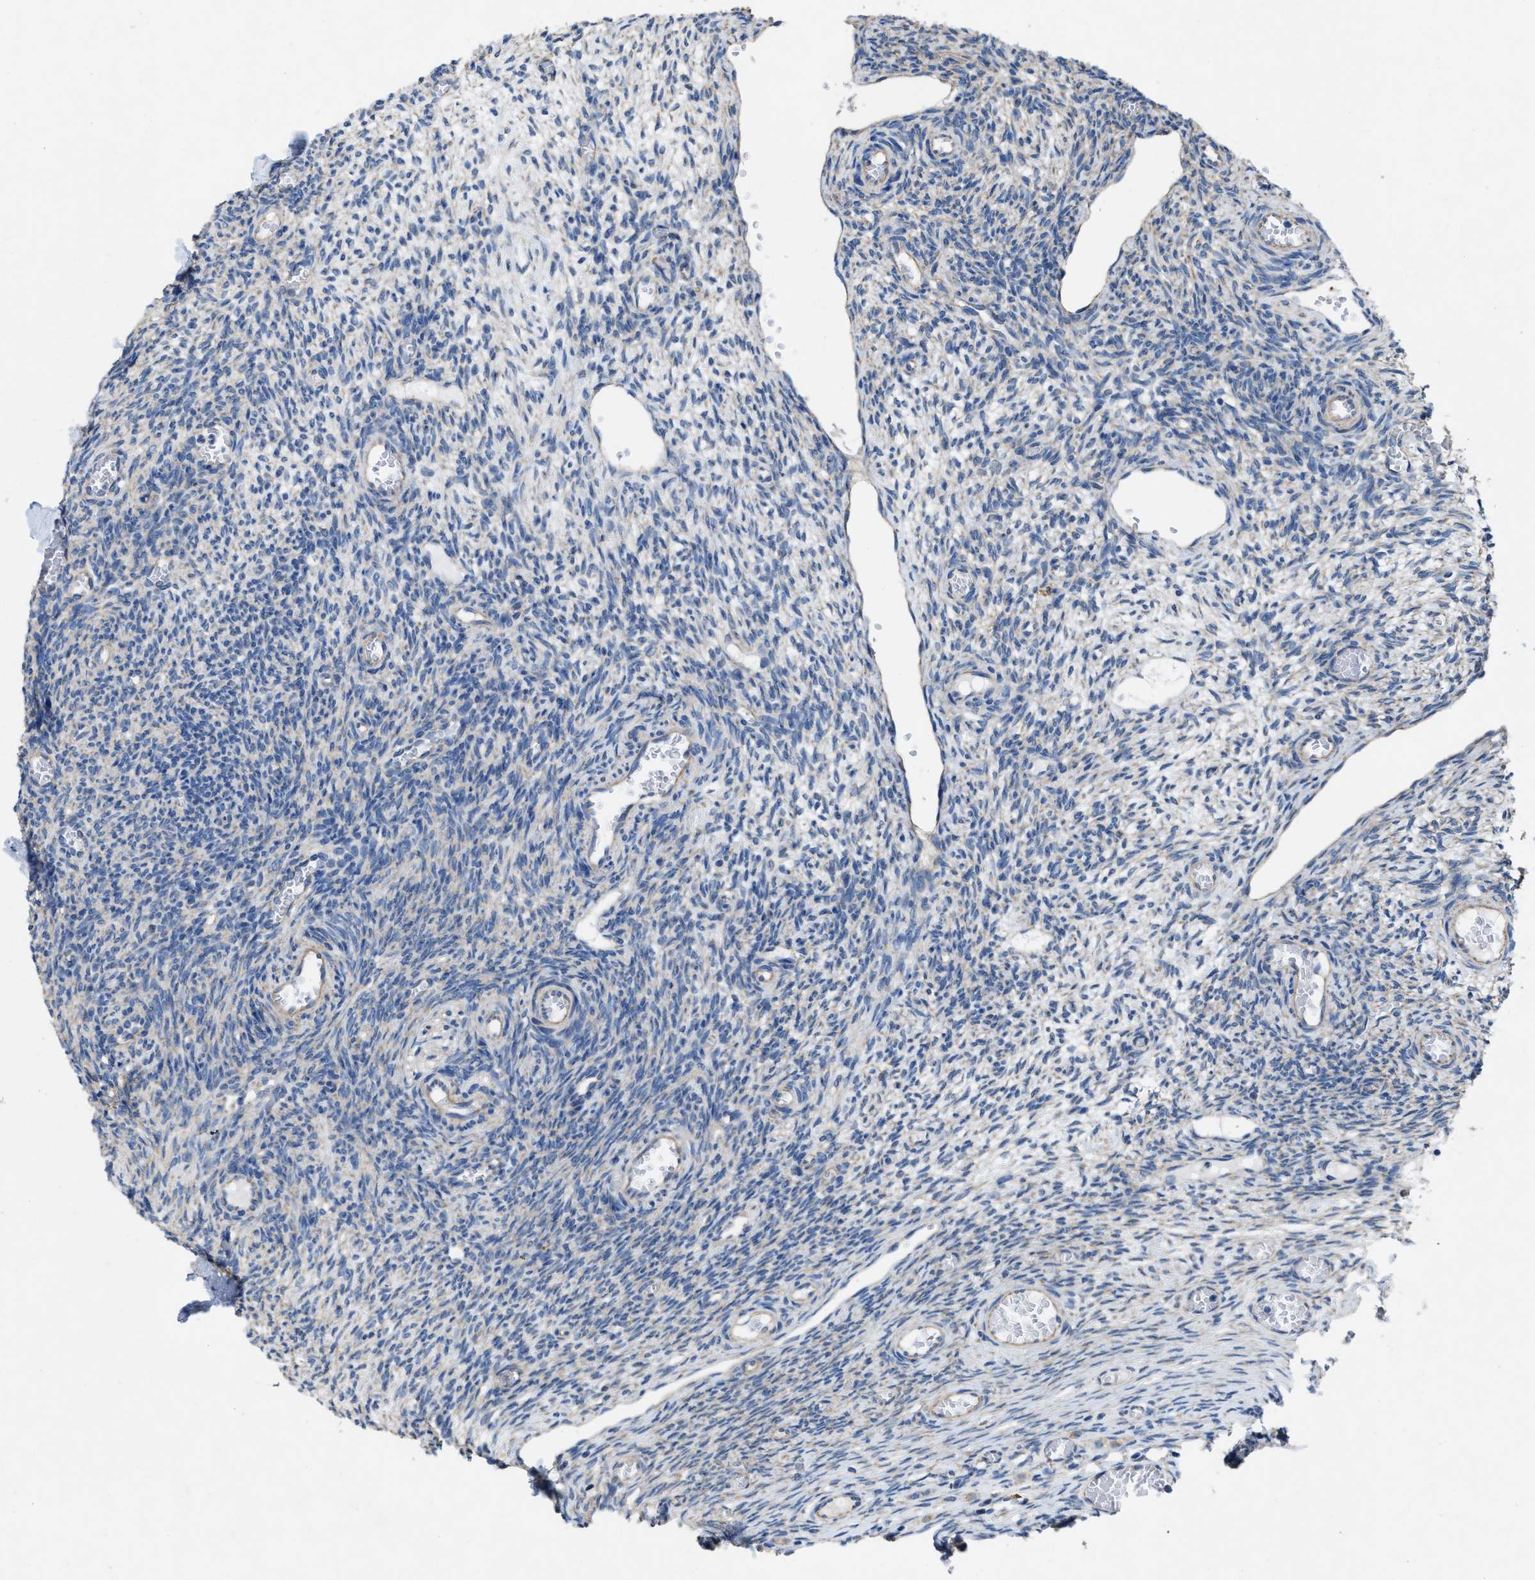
{"staining": {"intensity": "negative", "quantity": "none", "location": "none"}, "tissue": "ovary", "cell_type": "Ovarian stroma cells", "image_type": "normal", "snomed": [{"axis": "morphology", "description": "Normal tissue, NOS"}, {"axis": "topography", "description": "Ovary"}], "caption": "Ovarian stroma cells show no significant protein staining in normal ovary.", "gene": "DOLPP1", "patient": {"sex": "female", "age": 27}}